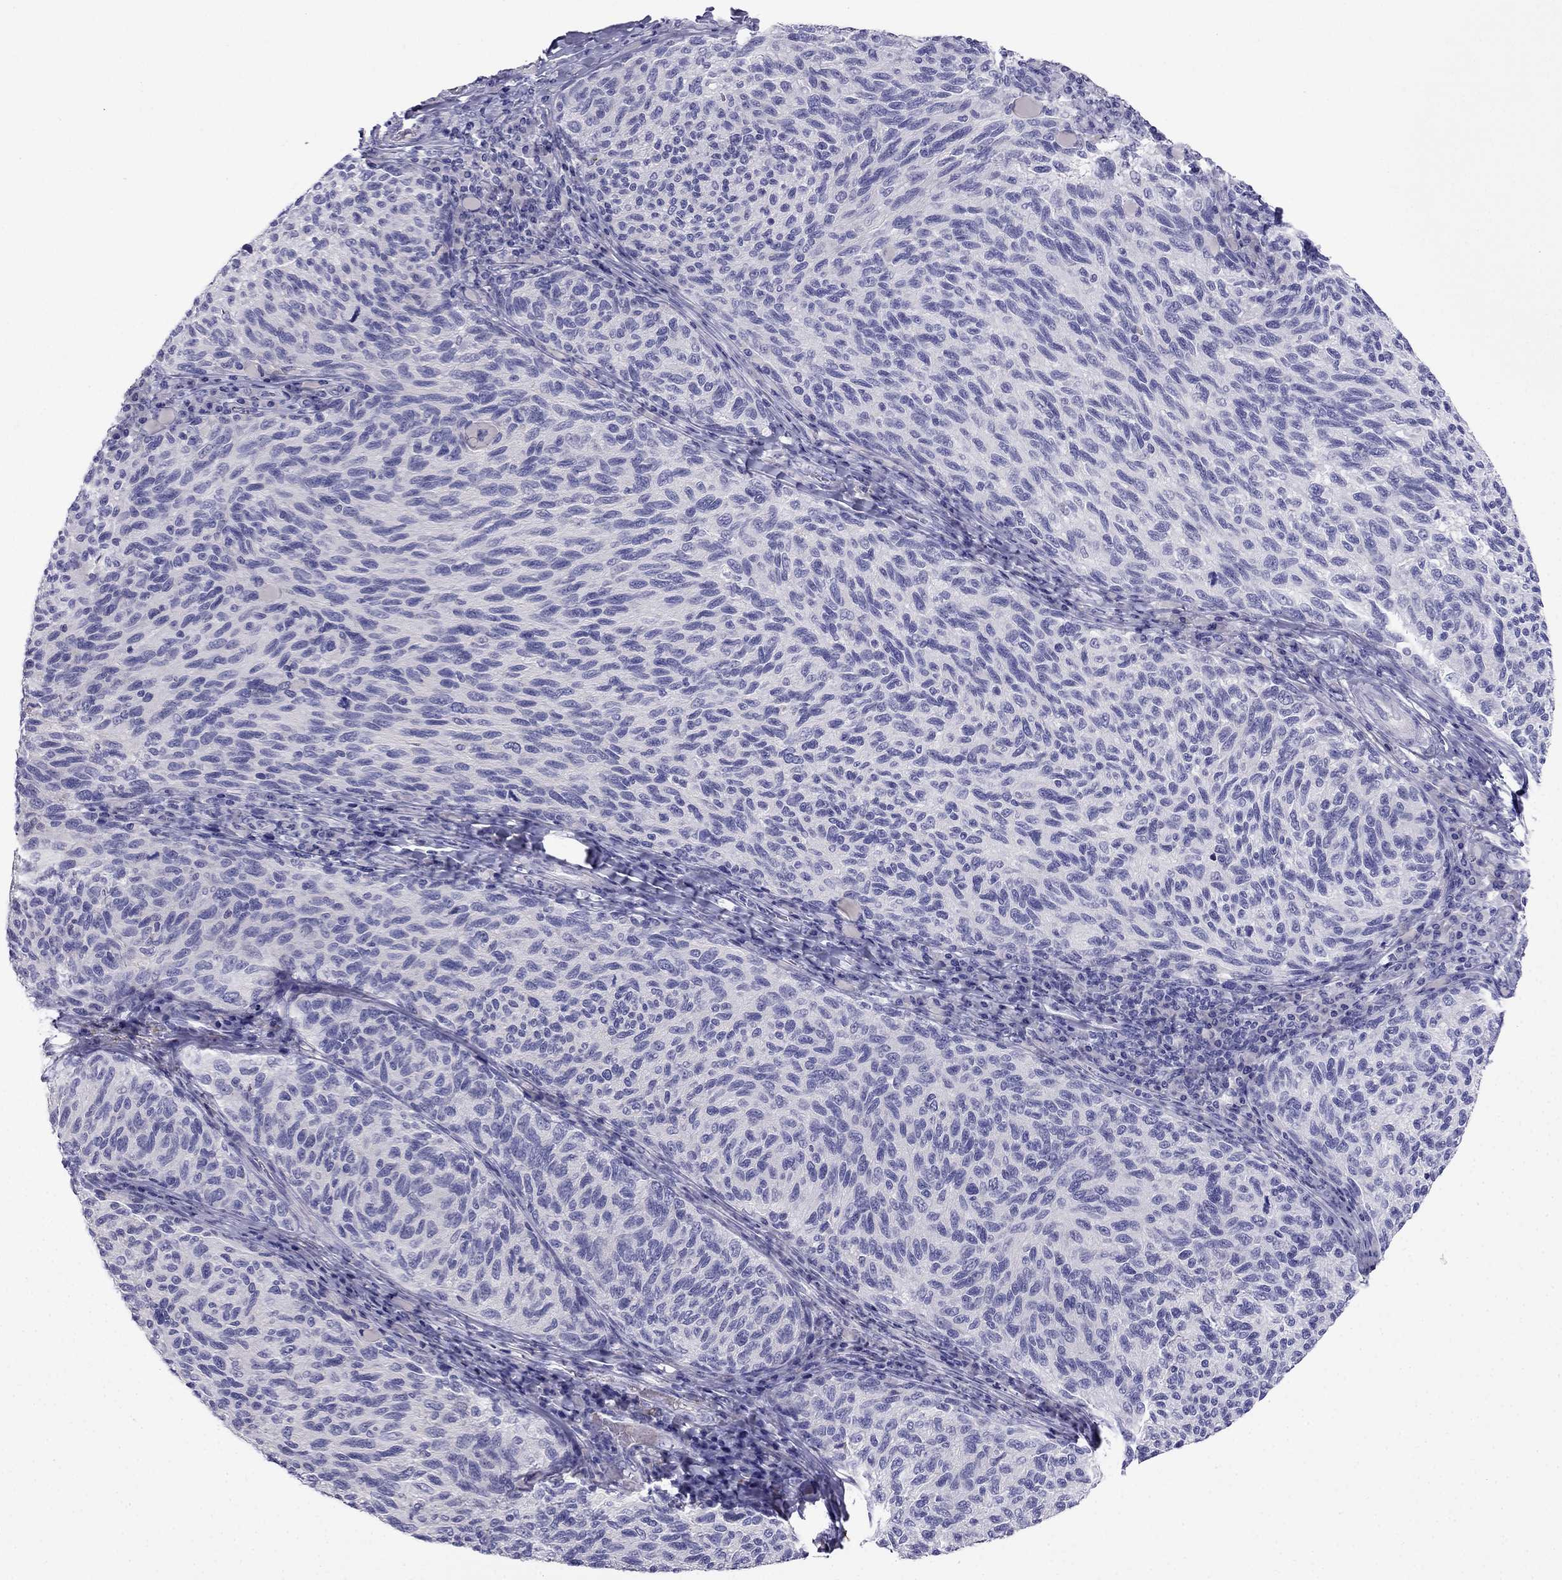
{"staining": {"intensity": "negative", "quantity": "none", "location": "none"}, "tissue": "melanoma", "cell_type": "Tumor cells", "image_type": "cancer", "snomed": [{"axis": "morphology", "description": "Malignant melanoma, NOS"}, {"axis": "topography", "description": "Skin"}], "caption": "A high-resolution photomicrograph shows IHC staining of melanoma, which displays no significant positivity in tumor cells.", "gene": "TBC1D21", "patient": {"sex": "female", "age": 73}}